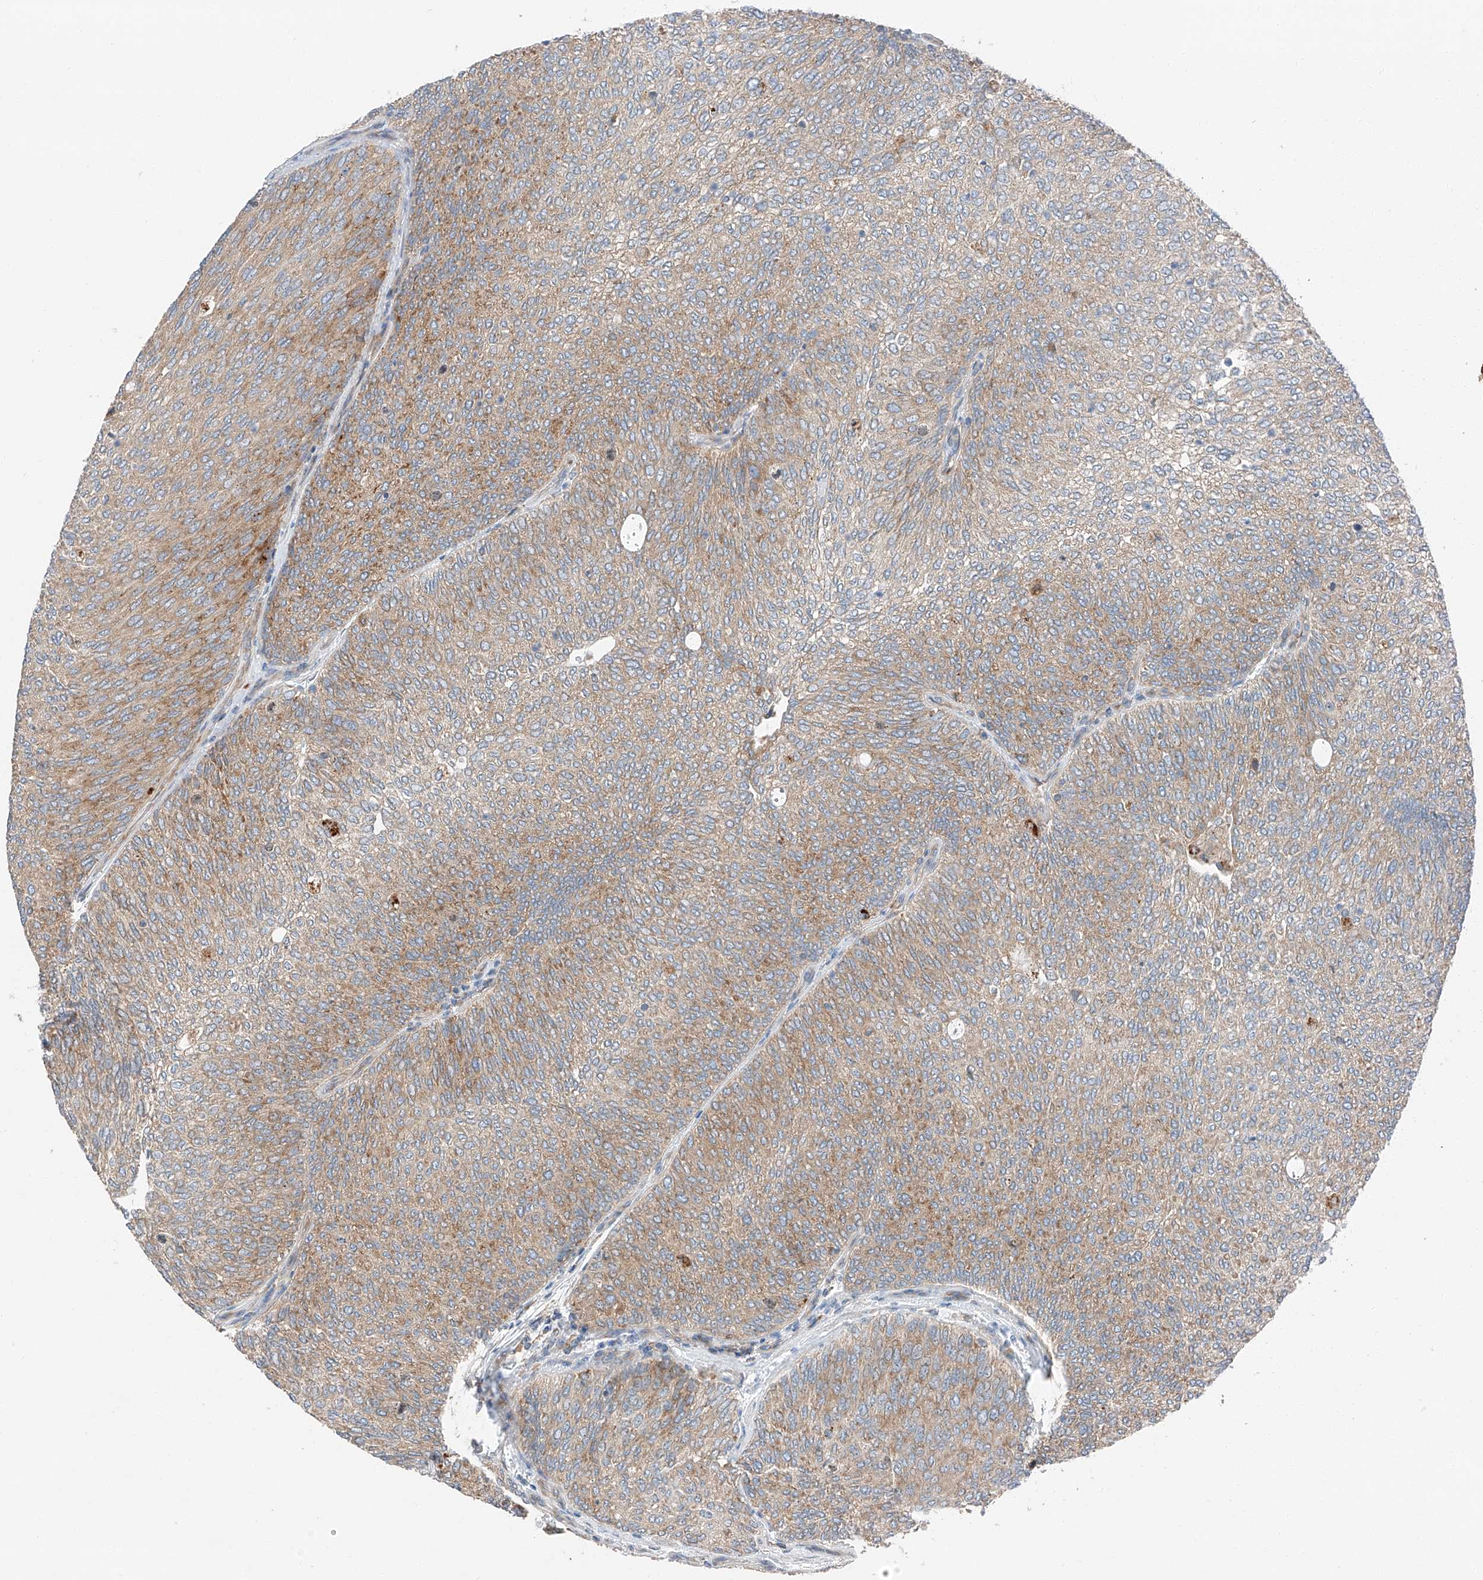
{"staining": {"intensity": "moderate", "quantity": "25%-75%", "location": "cytoplasmic/membranous"}, "tissue": "urothelial cancer", "cell_type": "Tumor cells", "image_type": "cancer", "snomed": [{"axis": "morphology", "description": "Urothelial carcinoma, Low grade"}, {"axis": "topography", "description": "Urinary bladder"}], "caption": "Tumor cells demonstrate moderate cytoplasmic/membranous expression in about 25%-75% of cells in low-grade urothelial carcinoma.", "gene": "ZC3H15", "patient": {"sex": "female", "age": 79}}